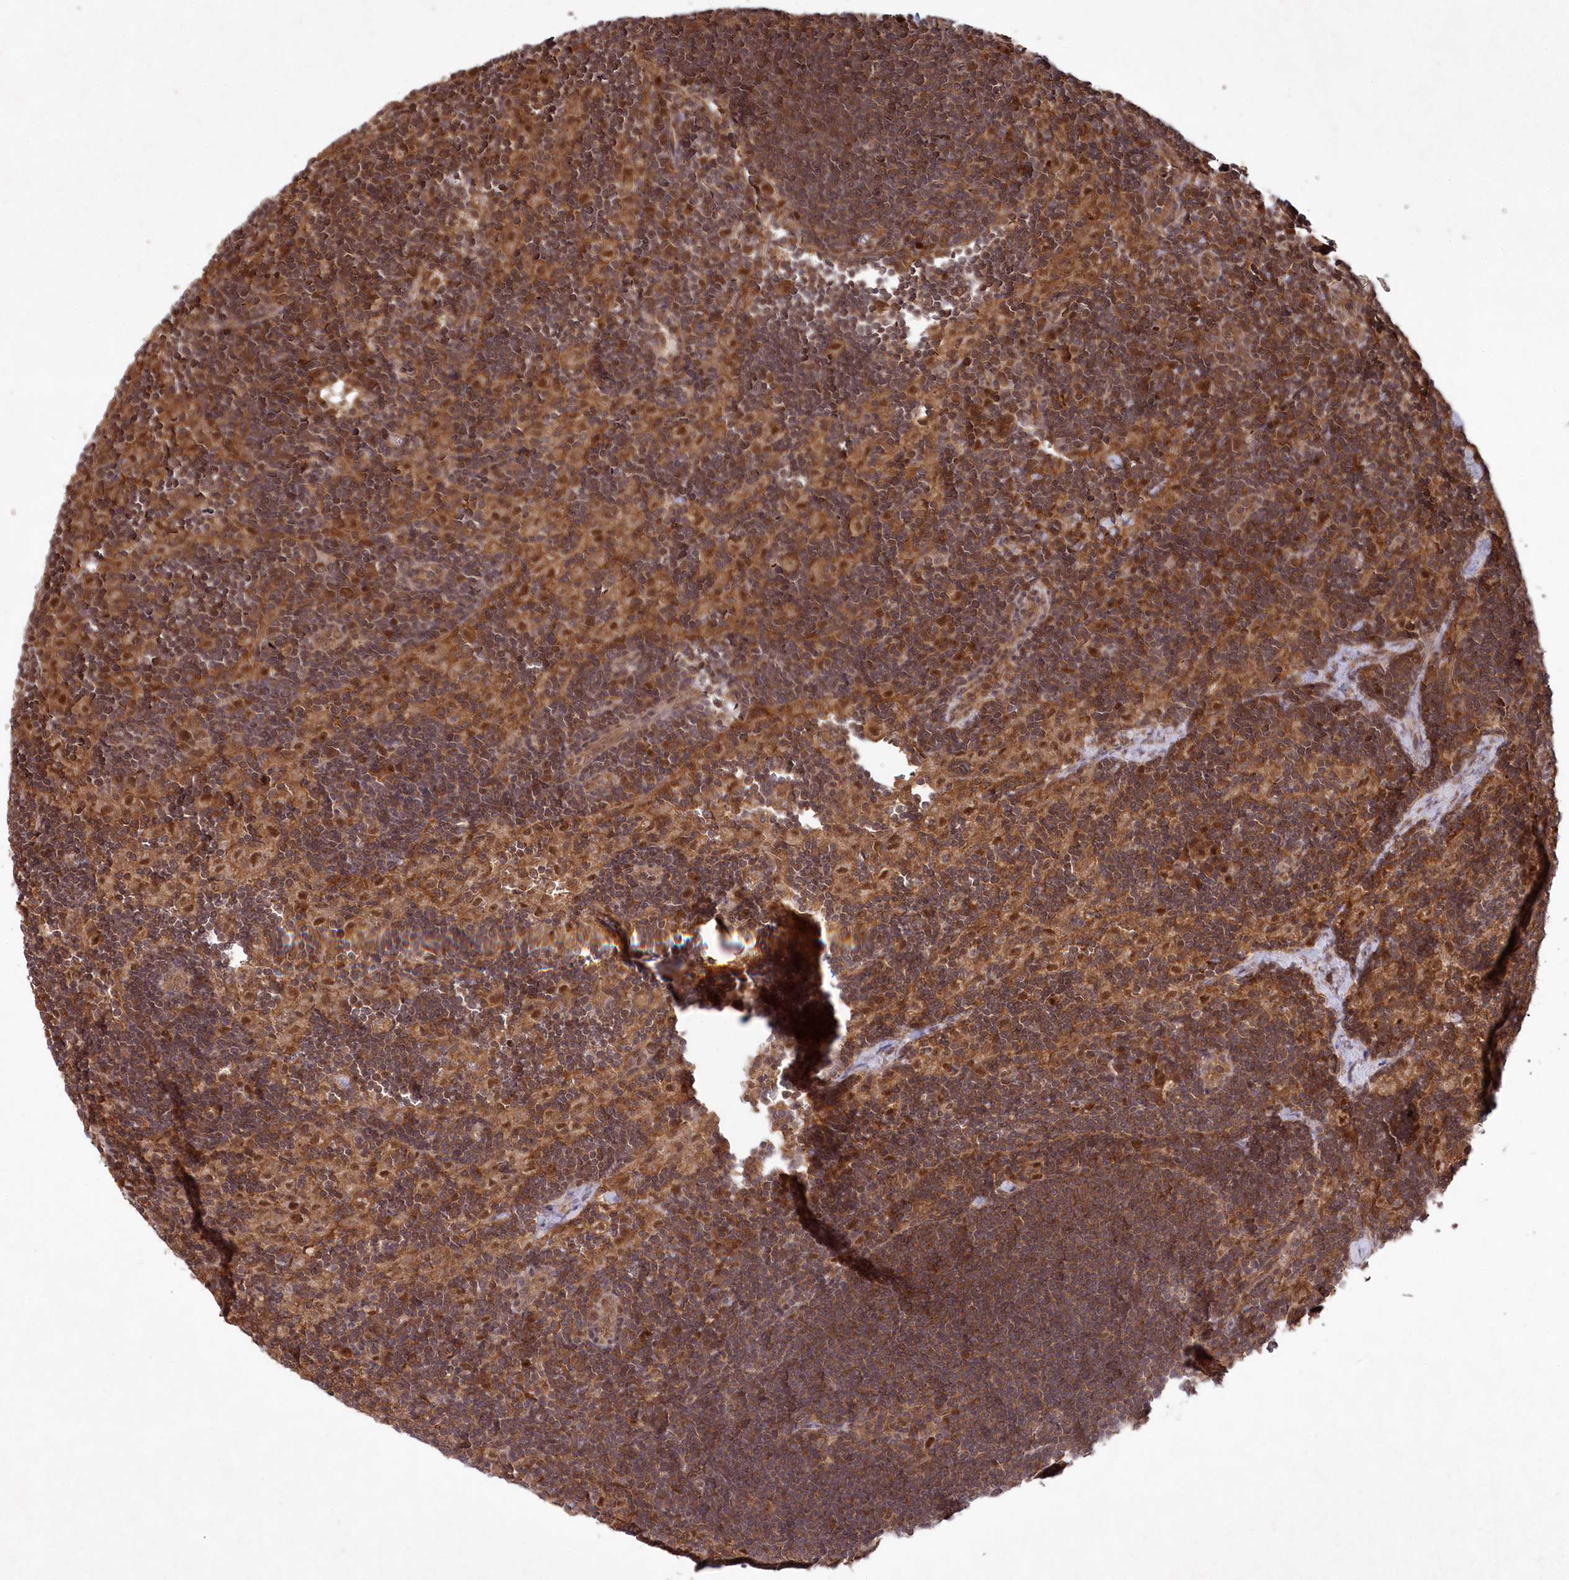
{"staining": {"intensity": "moderate", "quantity": ">75%", "location": "cytoplasmic/membranous,nuclear"}, "tissue": "lymph node", "cell_type": "Germinal center cells", "image_type": "normal", "snomed": [{"axis": "morphology", "description": "Normal tissue, NOS"}, {"axis": "topography", "description": "Lymph node"}], "caption": "Immunohistochemical staining of benign lymph node demonstrates moderate cytoplasmic/membranous,nuclear protein staining in approximately >75% of germinal center cells. (DAB (3,3'-diaminobenzidine) IHC with brightfield microscopy, high magnification).", "gene": "PSMA1", "patient": {"sex": "male", "age": 24}}